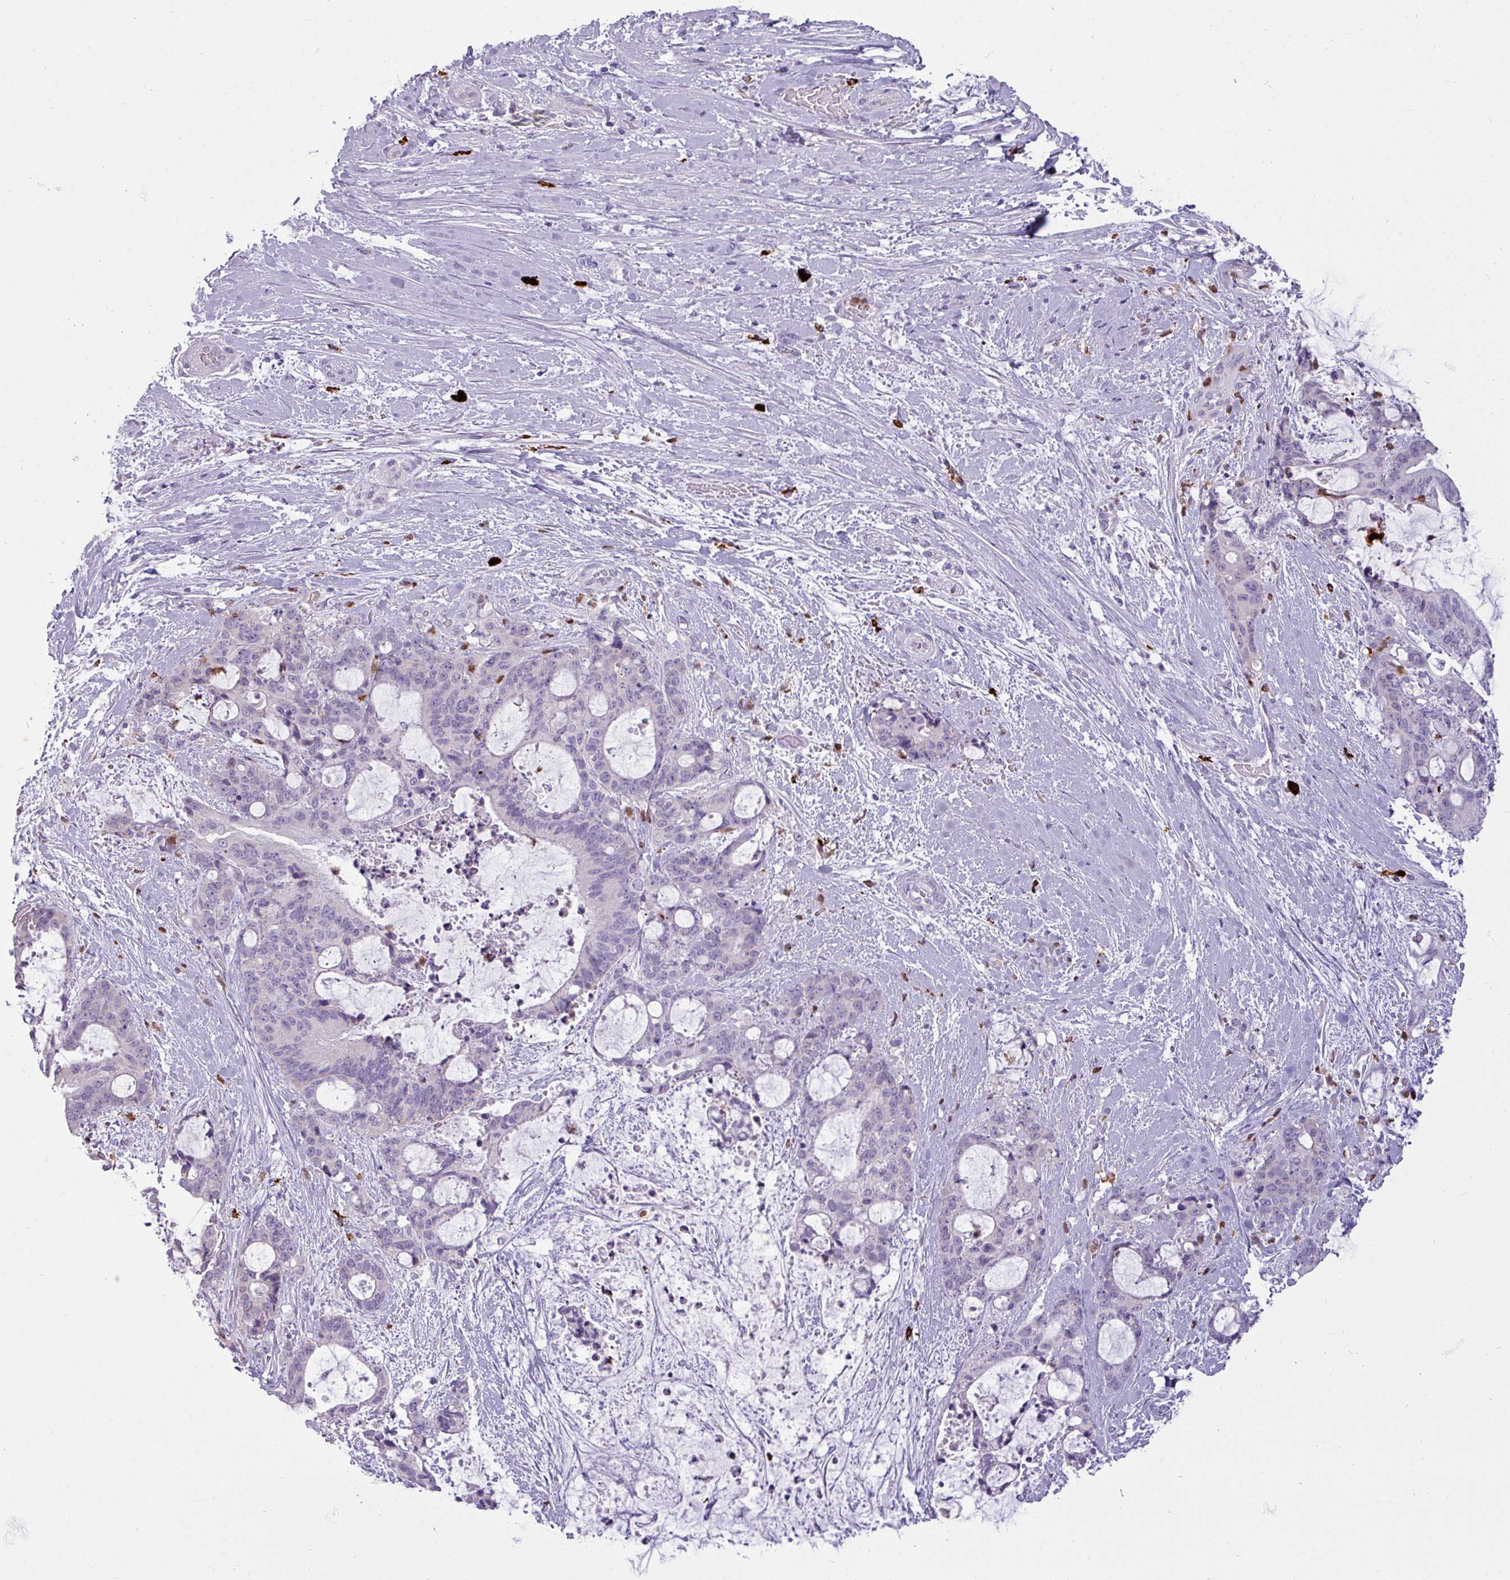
{"staining": {"intensity": "negative", "quantity": "none", "location": "none"}, "tissue": "liver cancer", "cell_type": "Tumor cells", "image_type": "cancer", "snomed": [{"axis": "morphology", "description": "Normal tissue, NOS"}, {"axis": "morphology", "description": "Cholangiocarcinoma"}, {"axis": "topography", "description": "Liver"}, {"axis": "topography", "description": "Peripheral nerve tissue"}], "caption": "Human liver cancer (cholangiocarcinoma) stained for a protein using immunohistochemistry (IHC) displays no positivity in tumor cells.", "gene": "TRIM39", "patient": {"sex": "female", "age": 73}}